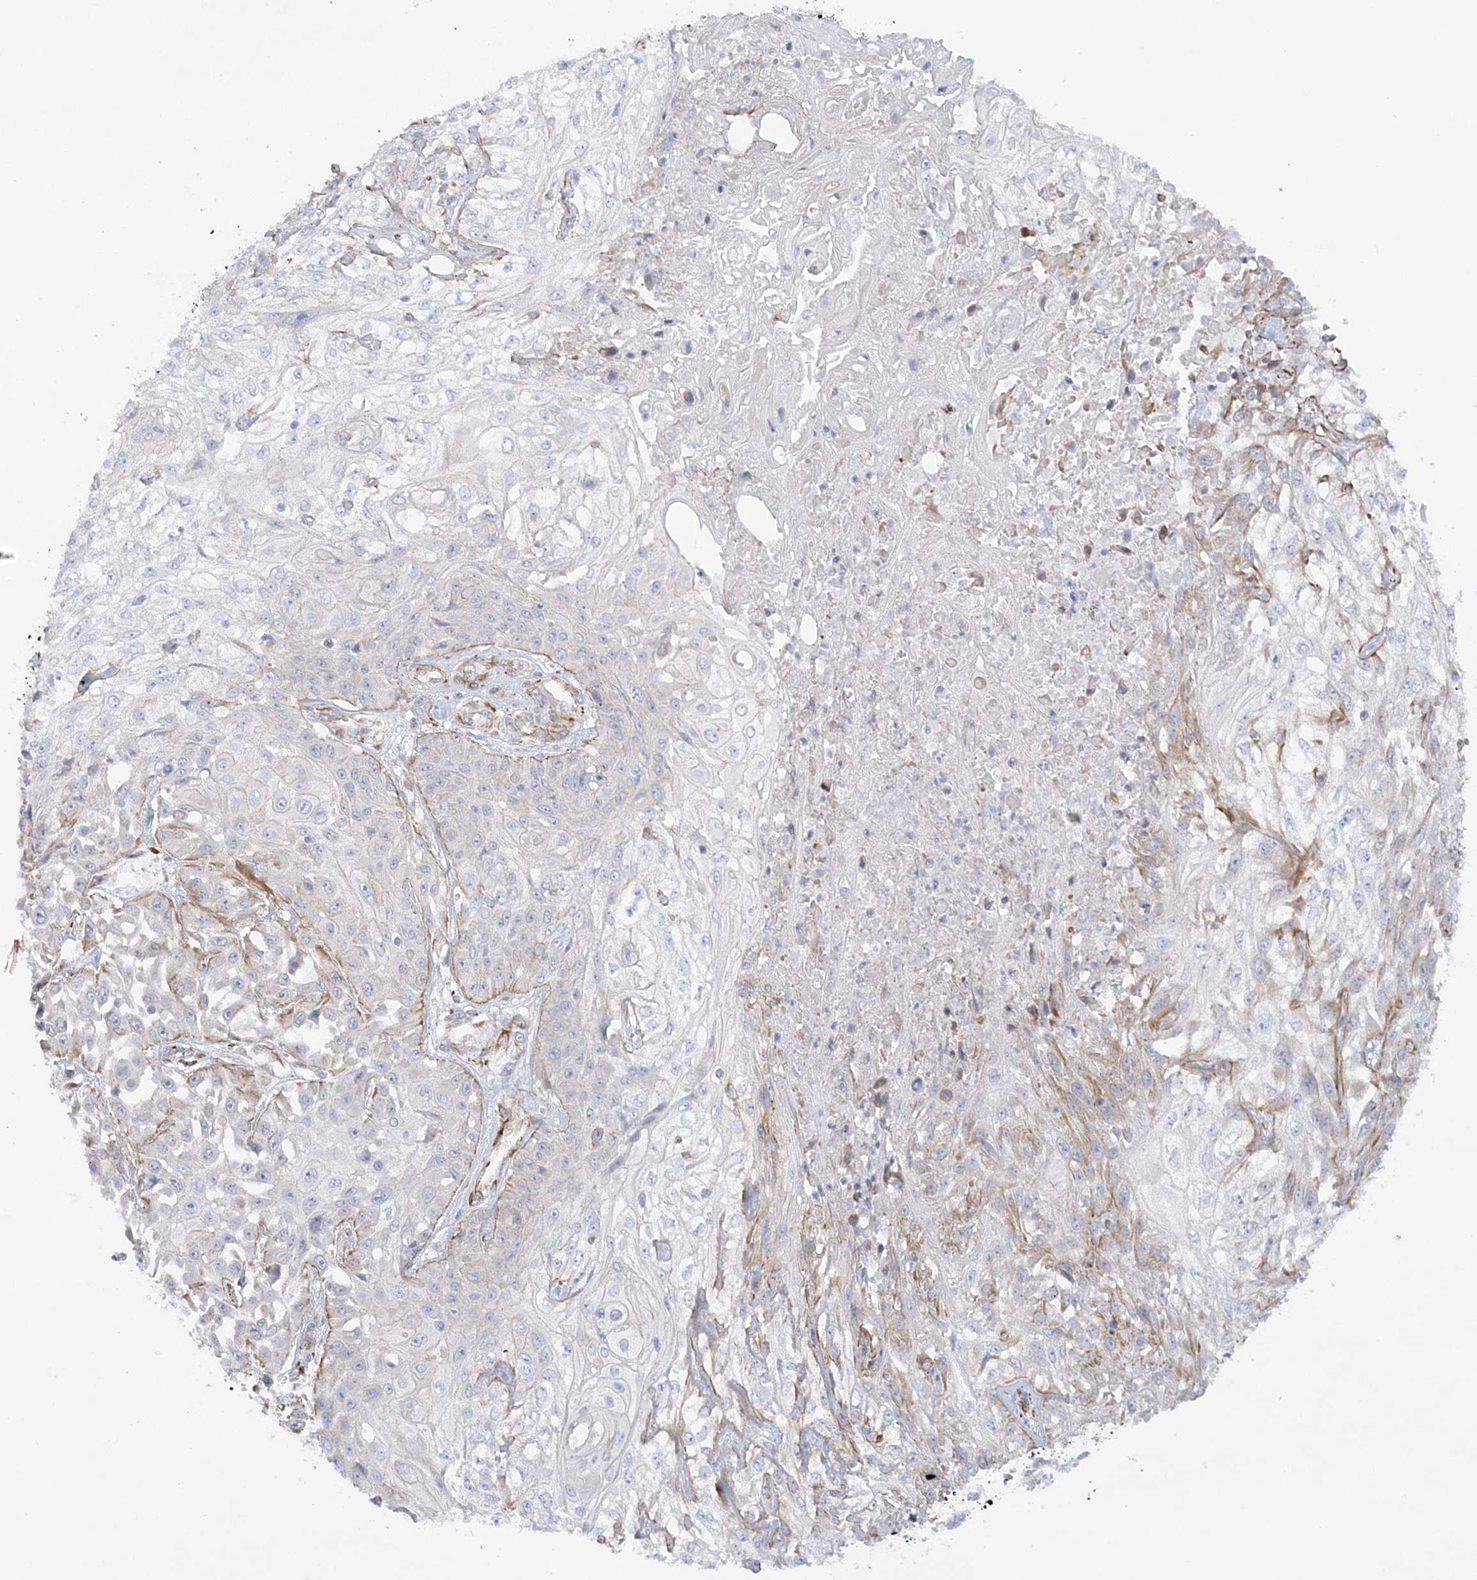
{"staining": {"intensity": "negative", "quantity": "none", "location": "none"}, "tissue": "skin cancer", "cell_type": "Tumor cells", "image_type": "cancer", "snomed": [{"axis": "morphology", "description": "Squamous cell carcinoma, NOS"}, {"axis": "morphology", "description": "Squamous cell carcinoma, metastatic, NOS"}, {"axis": "topography", "description": "Skin"}, {"axis": "topography", "description": "Lymph node"}], "caption": "The IHC image has no significant positivity in tumor cells of skin cancer tissue.", "gene": "SCLT1", "patient": {"sex": "male", "age": 75}}